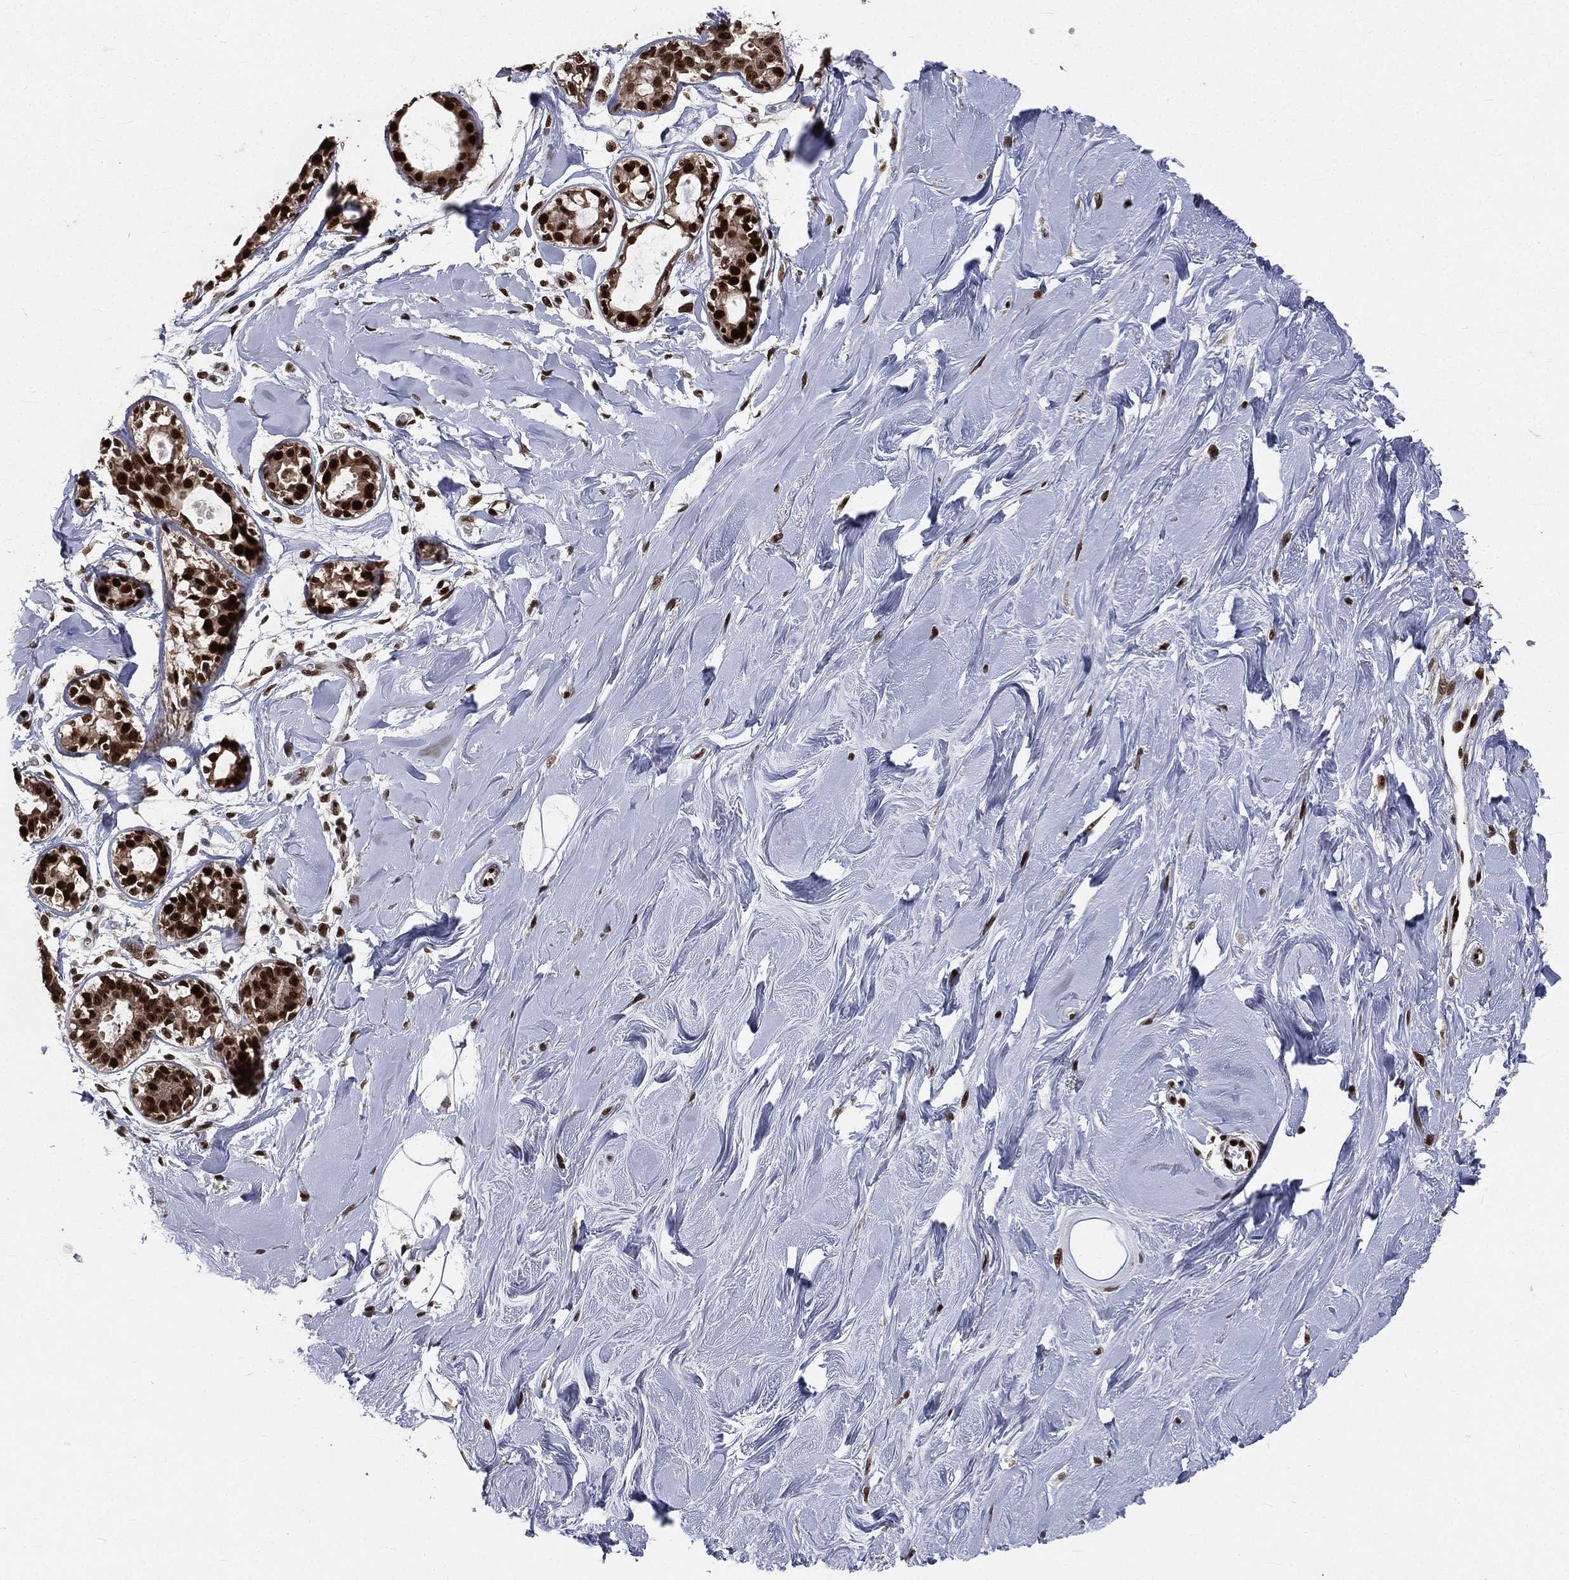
{"staining": {"intensity": "strong", "quantity": "<25%", "location": "nuclear"}, "tissue": "soft tissue", "cell_type": "Fibroblasts", "image_type": "normal", "snomed": [{"axis": "morphology", "description": "Normal tissue, NOS"}, {"axis": "topography", "description": "Breast"}], "caption": "Immunohistochemical staining of benign human soft tissue displays medium levels of strong nuclear positivity in about <25% of fibroblasts.", "gene": "POLB", "patient": {"sex": "female", "age": 49}}